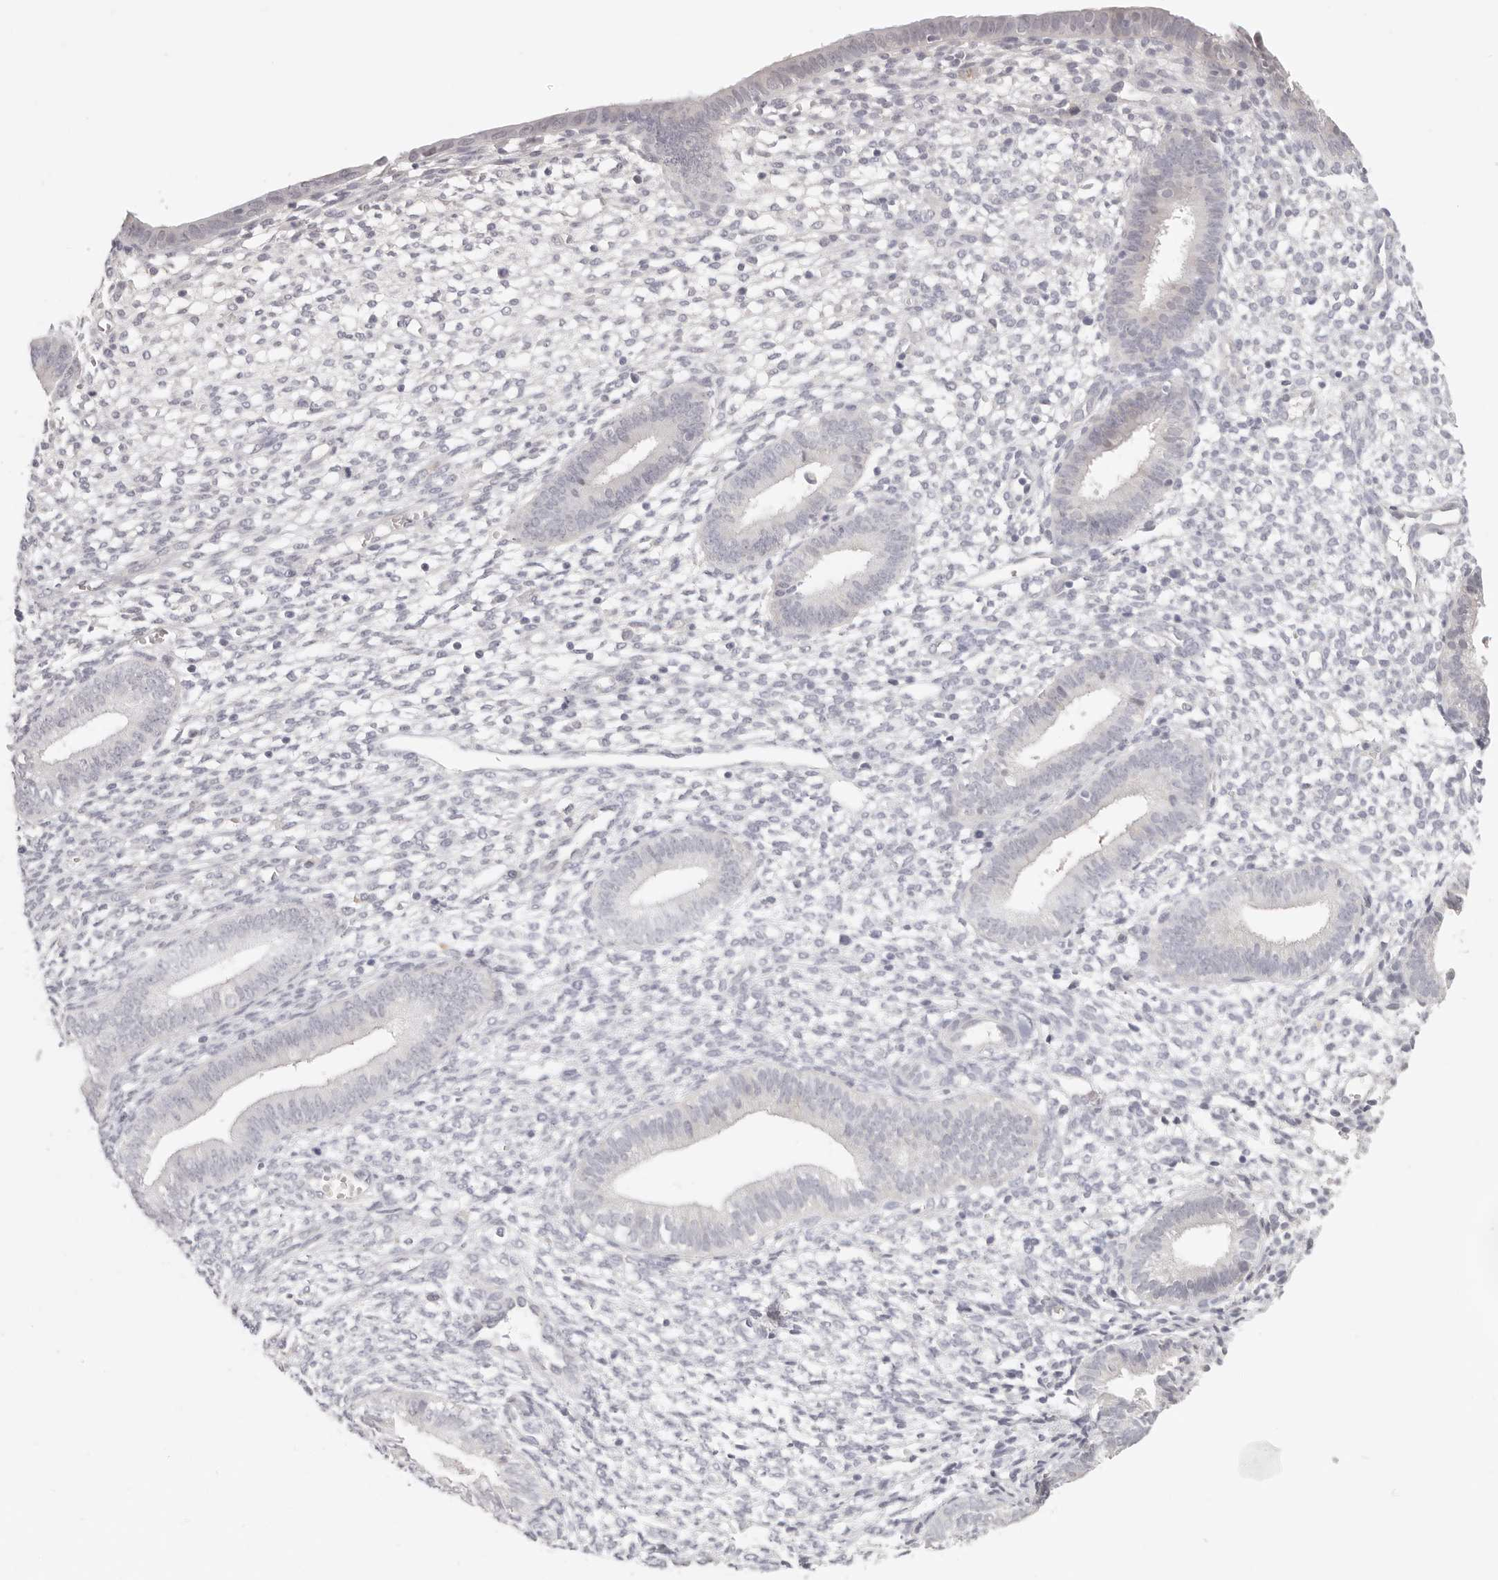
{"staining": {"intensity": "negative", "quantity": "none", "location": "none"}, "tissue": "endometrium", "cell_type": "Cells in endometrial stroma", "image_type": "normal", "snomed": [{"axis": "morphology", "description": "Normal tissue, NOS"}, {"axis": "topography", "description": "Endometrium"}], "caption": "The IHC image has no significant positivity in cells in endometrial stroma of endometrium.", "gene": "ASCL1", "patient": {"sex": "female", "age": 46}}